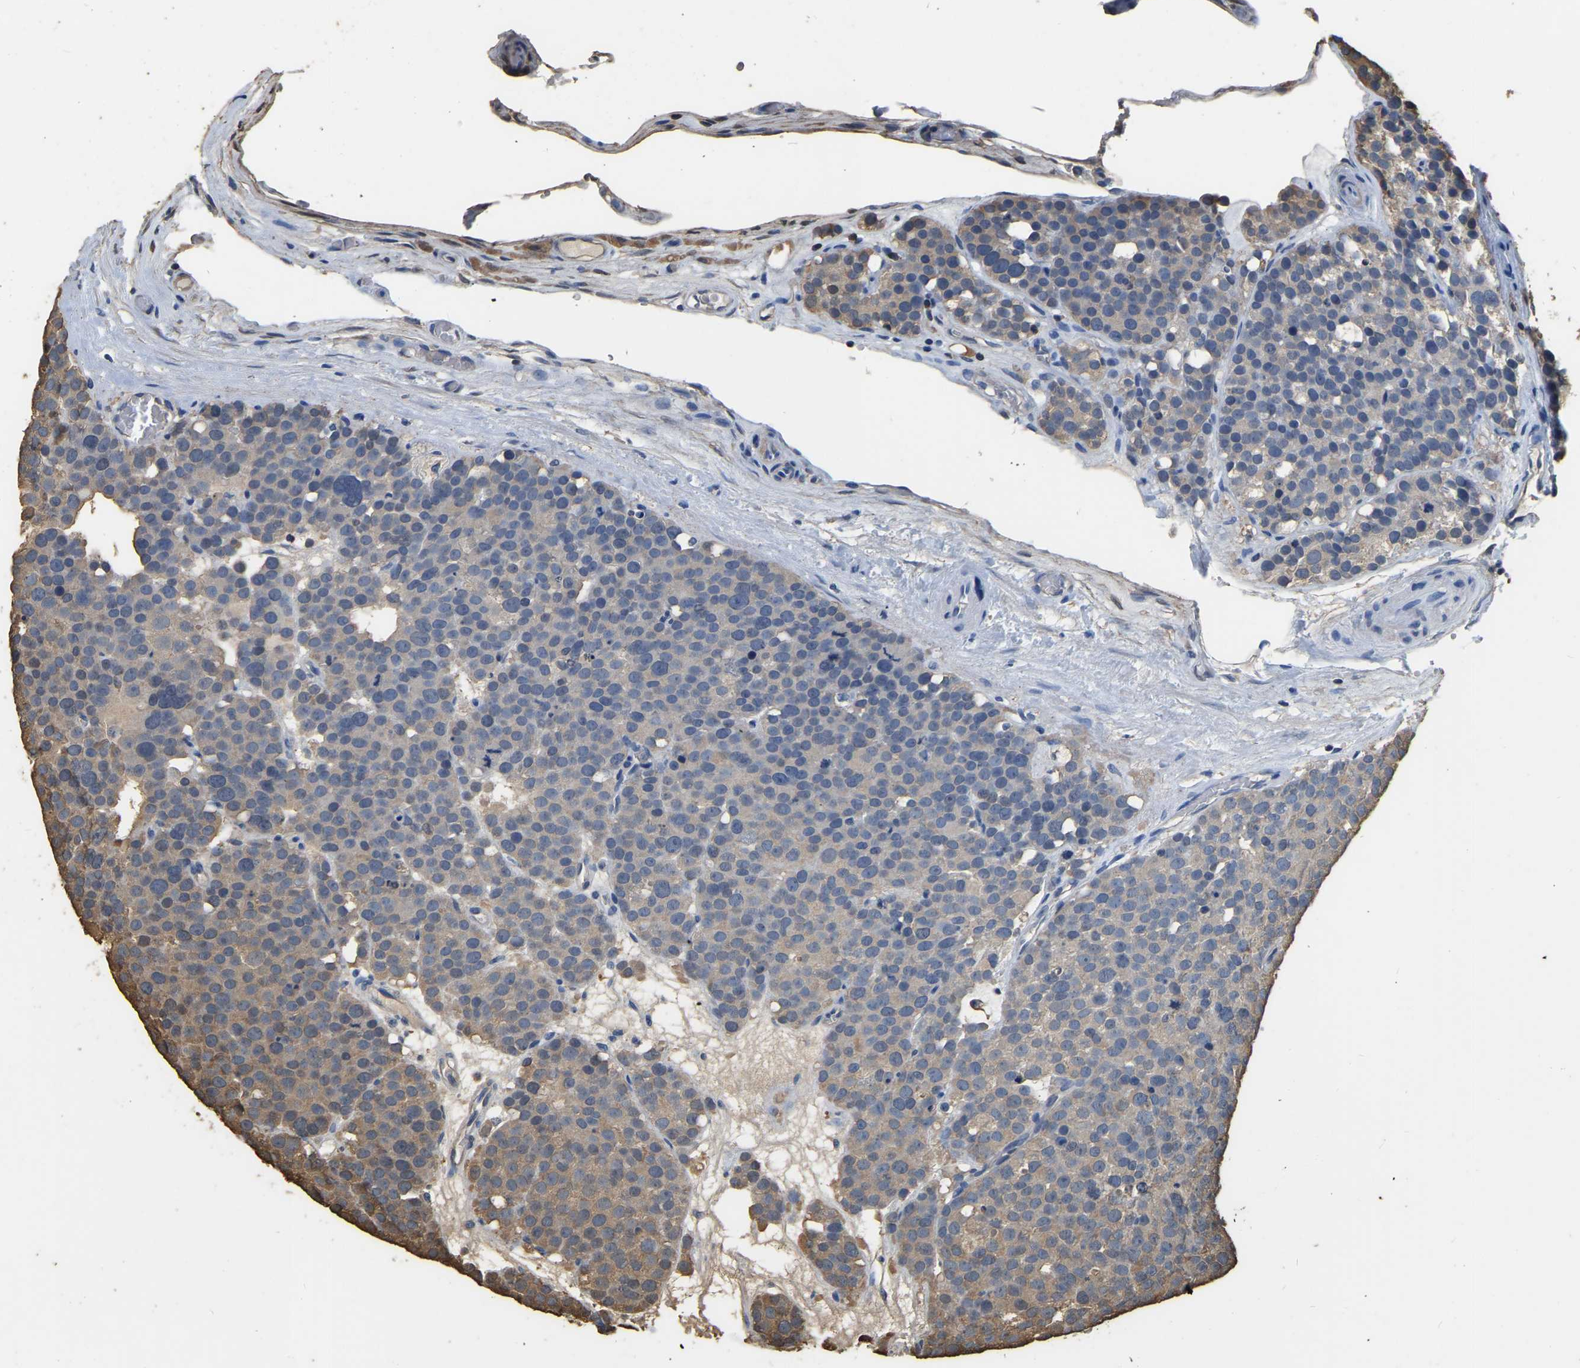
{"staining": {"intensity": "negative", "quantity": "none", "location": "none"}, "tissue": "testis cancer", "cell_type": "Tumor cells", "image_type": "cancer", "snomed": [{"axis": "morphology", "description": "Seminoma, NOS"}, {"axis": "topography", "description": "Testis"}], "caption": "Immunohistochemistry photomicrograph of testis seminoma stained for a protein (brown), which displays no staining in tumor cells. (Brightfield microscopy of DAB (3,3'-diaminobenzidine) IHC at high magnification).", "gene": "LDHB", "patient": {"sex": "male", "age": 71}}